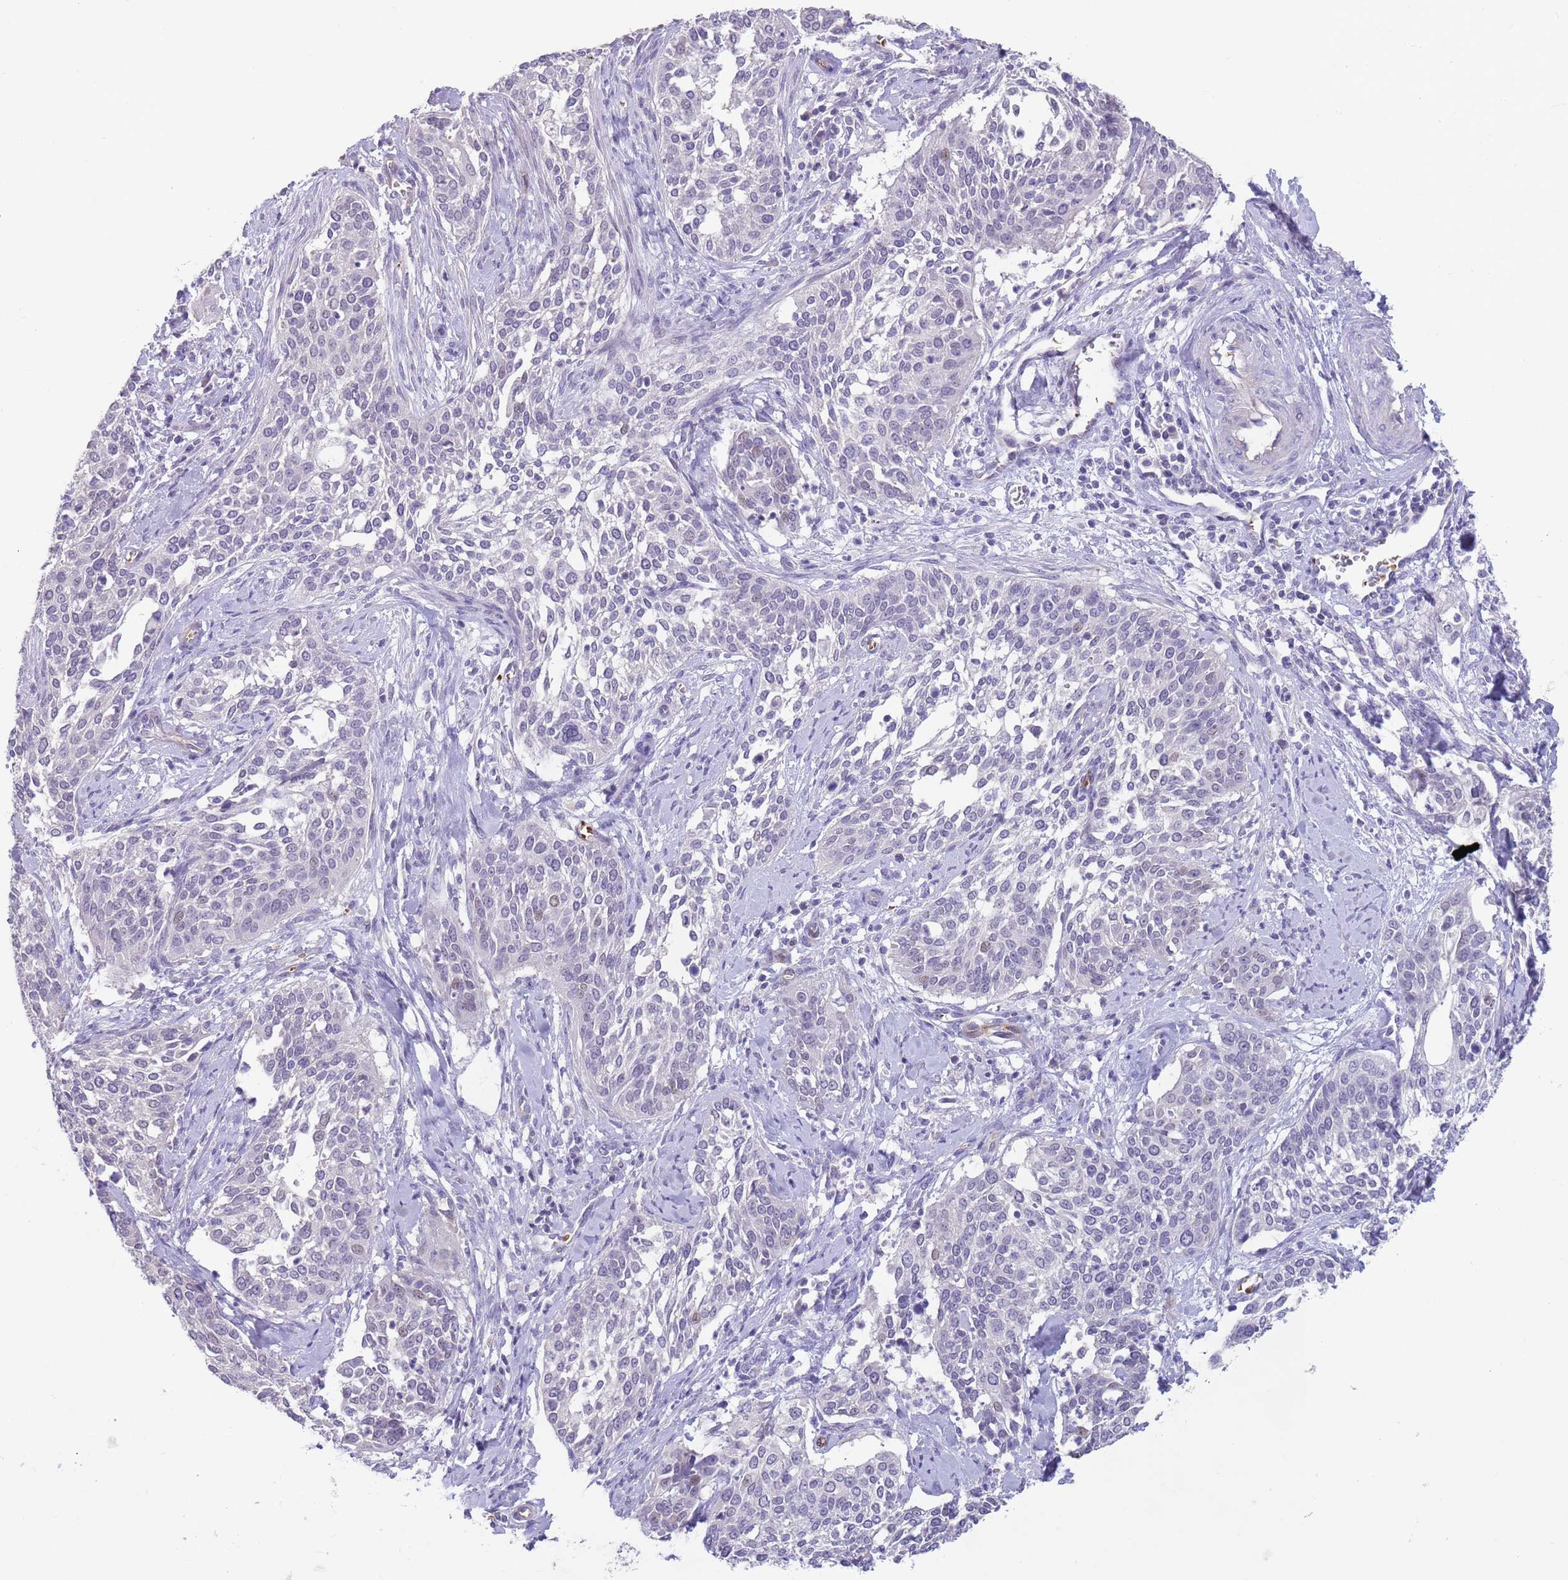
{"staining": {"intensity": "negative", "quantity": "none", "location": "none"}, "tissue": "cervical cancer", "cell_type": "Tumor cells", "image_type": "cancer", "snomed": [{"axis": "morphology", "description": "Squamous cell carcinoma, NOS"}, {"axis": "topography", "description": "Cervix"}], "caption": "DAB (3,3'-diaminobenzidine) immunohistochemical staining of squamous cell carcinoma (cervical) displays no significant staining in tumor cells.", "gene": "ZNF14", "patient": {"sex": "female", "age": 44}}